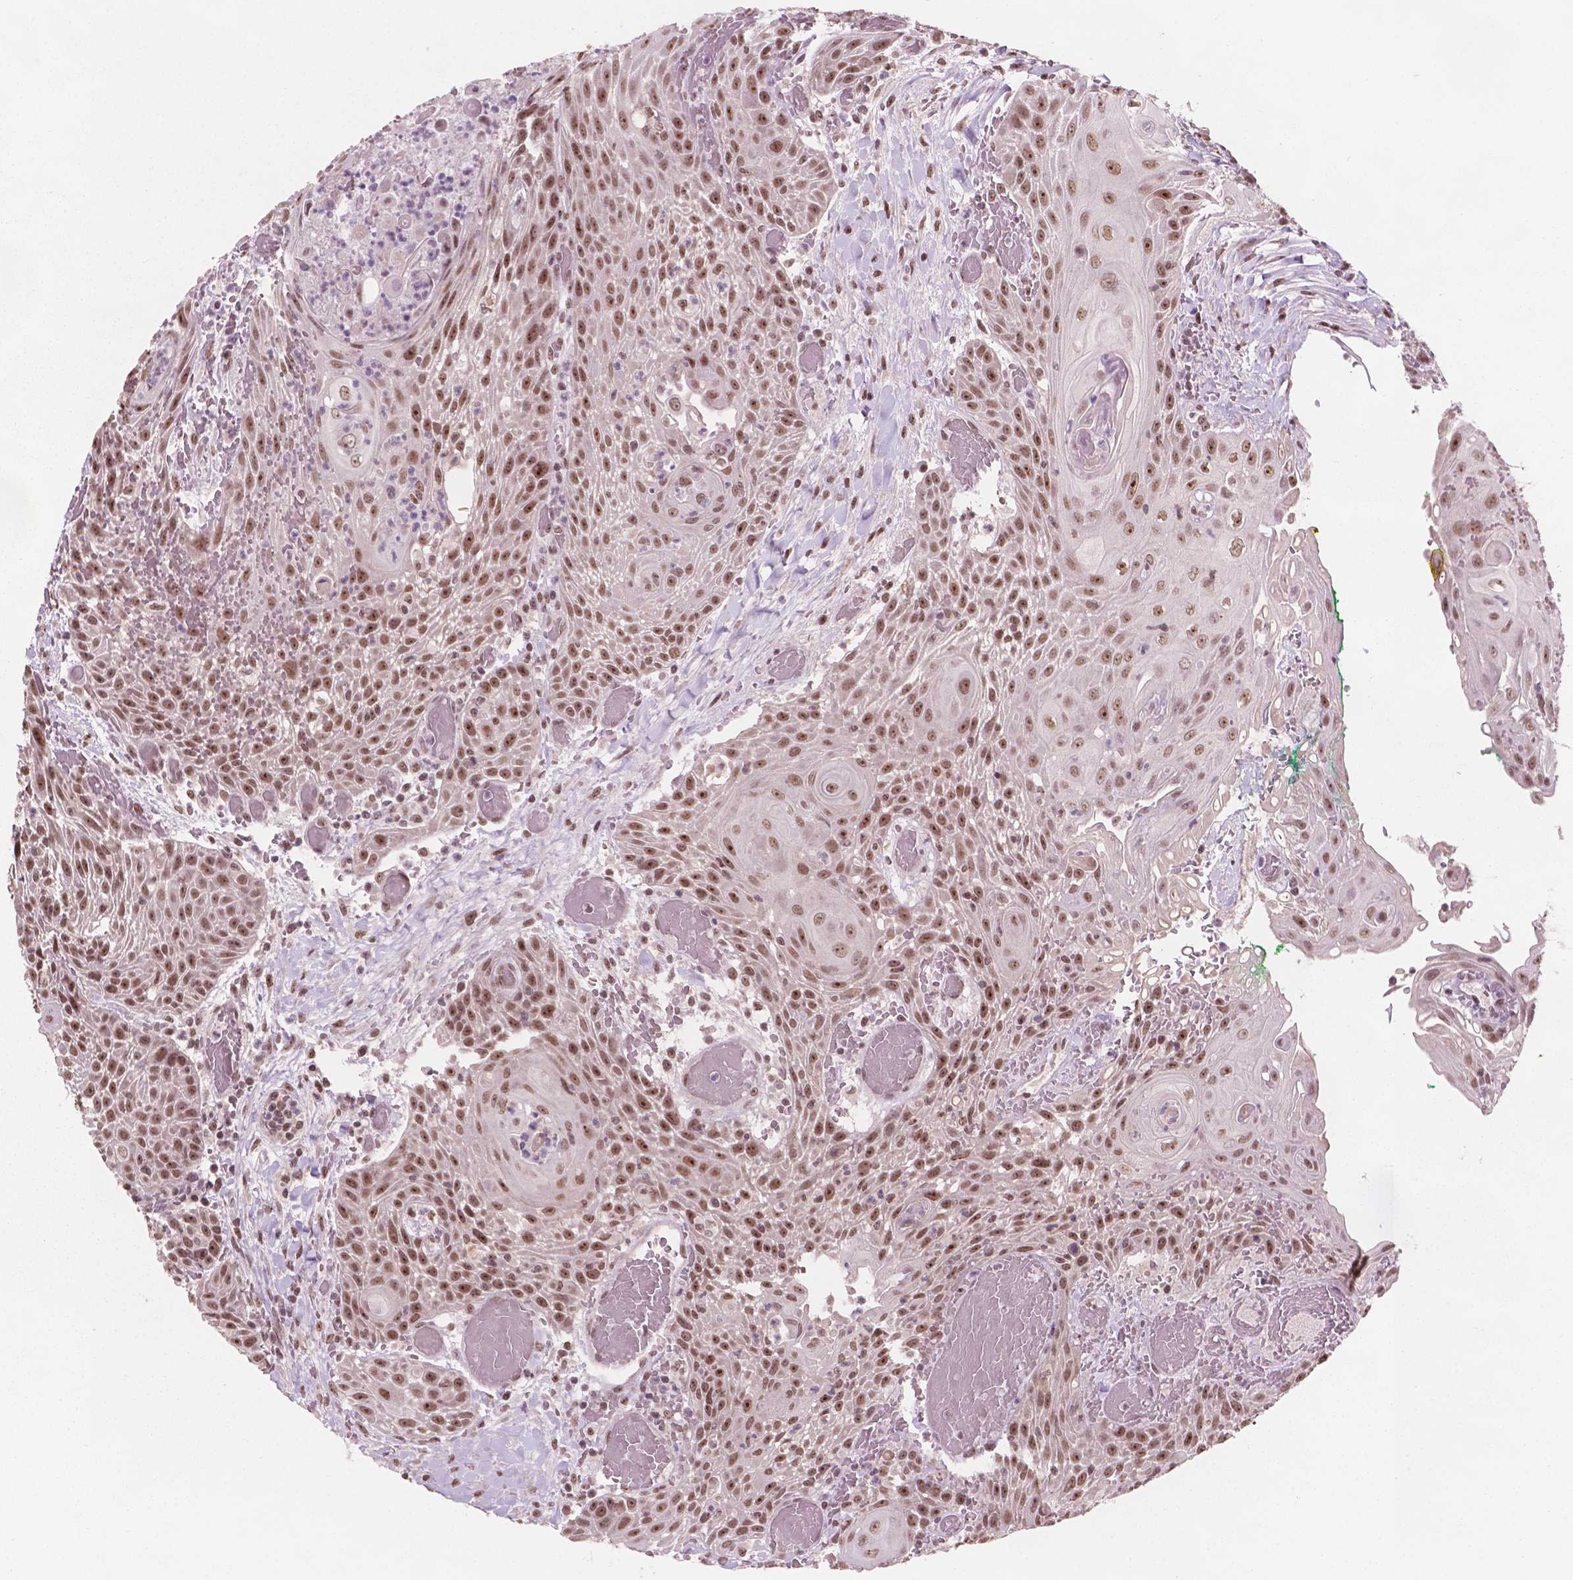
{"staining": {"intensity": "moderate", "quantity": ">75%", "location": "nuclear"}, "tissue": "head and neck cancer", "cell_type": "Tumor cells", "image_type": "cancer", "snomed": [{"axis": "morphology", "description": "Squamous cell carcinoma, NOS"}, {"axis": "topography", "description": "Head-Neck"}], "caption": "Tumor cells show medium levels of moderate nuclear staining in approximately >75% of cells in human head and neck cancer (squamous cell carcinoma).", "gene": "POLR2E", "patient": {"sex": "male", "age": 69}}